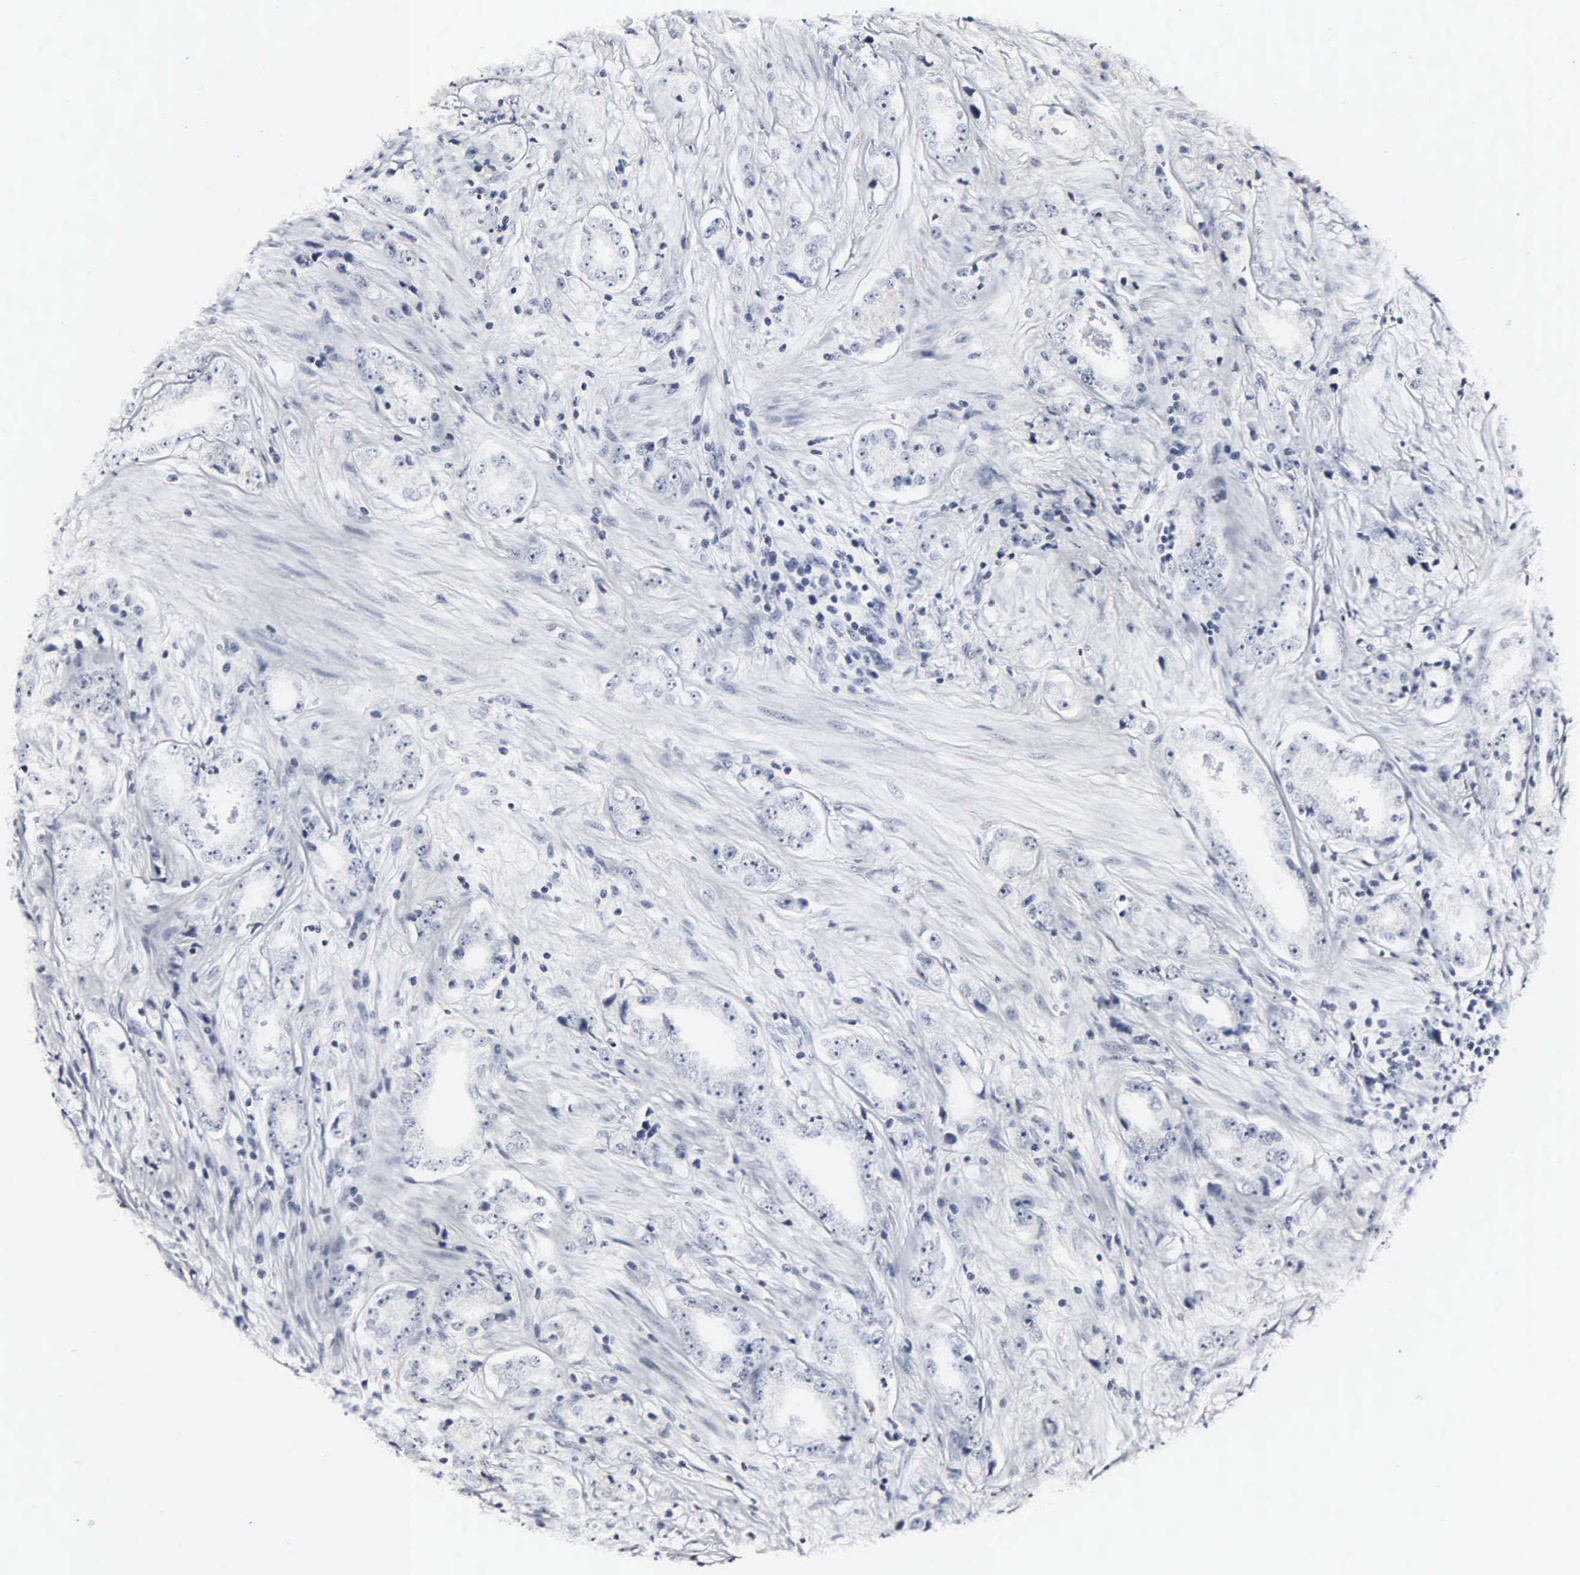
{"staining": {"intensity": "negative", "quantity": "none", "location": "none"}, "tissue": "prostate cancer", "cell_type": "Tumor cells", "image_type": "cancer", "snomed": [{"axis": "morphology", "description": "Adenocarcinoma, Medium grade"}, {"axis": "topography", "description": "Prostate"}], "caption": "A high-resolution photomicrograph shows immunohistochemistry staining of prostate adenocarcinoma (medium-grade), which reveals no significant staining in tumor cells.", "gene": "DGCR2", "patient": {"sex": "male", "age": 53}}